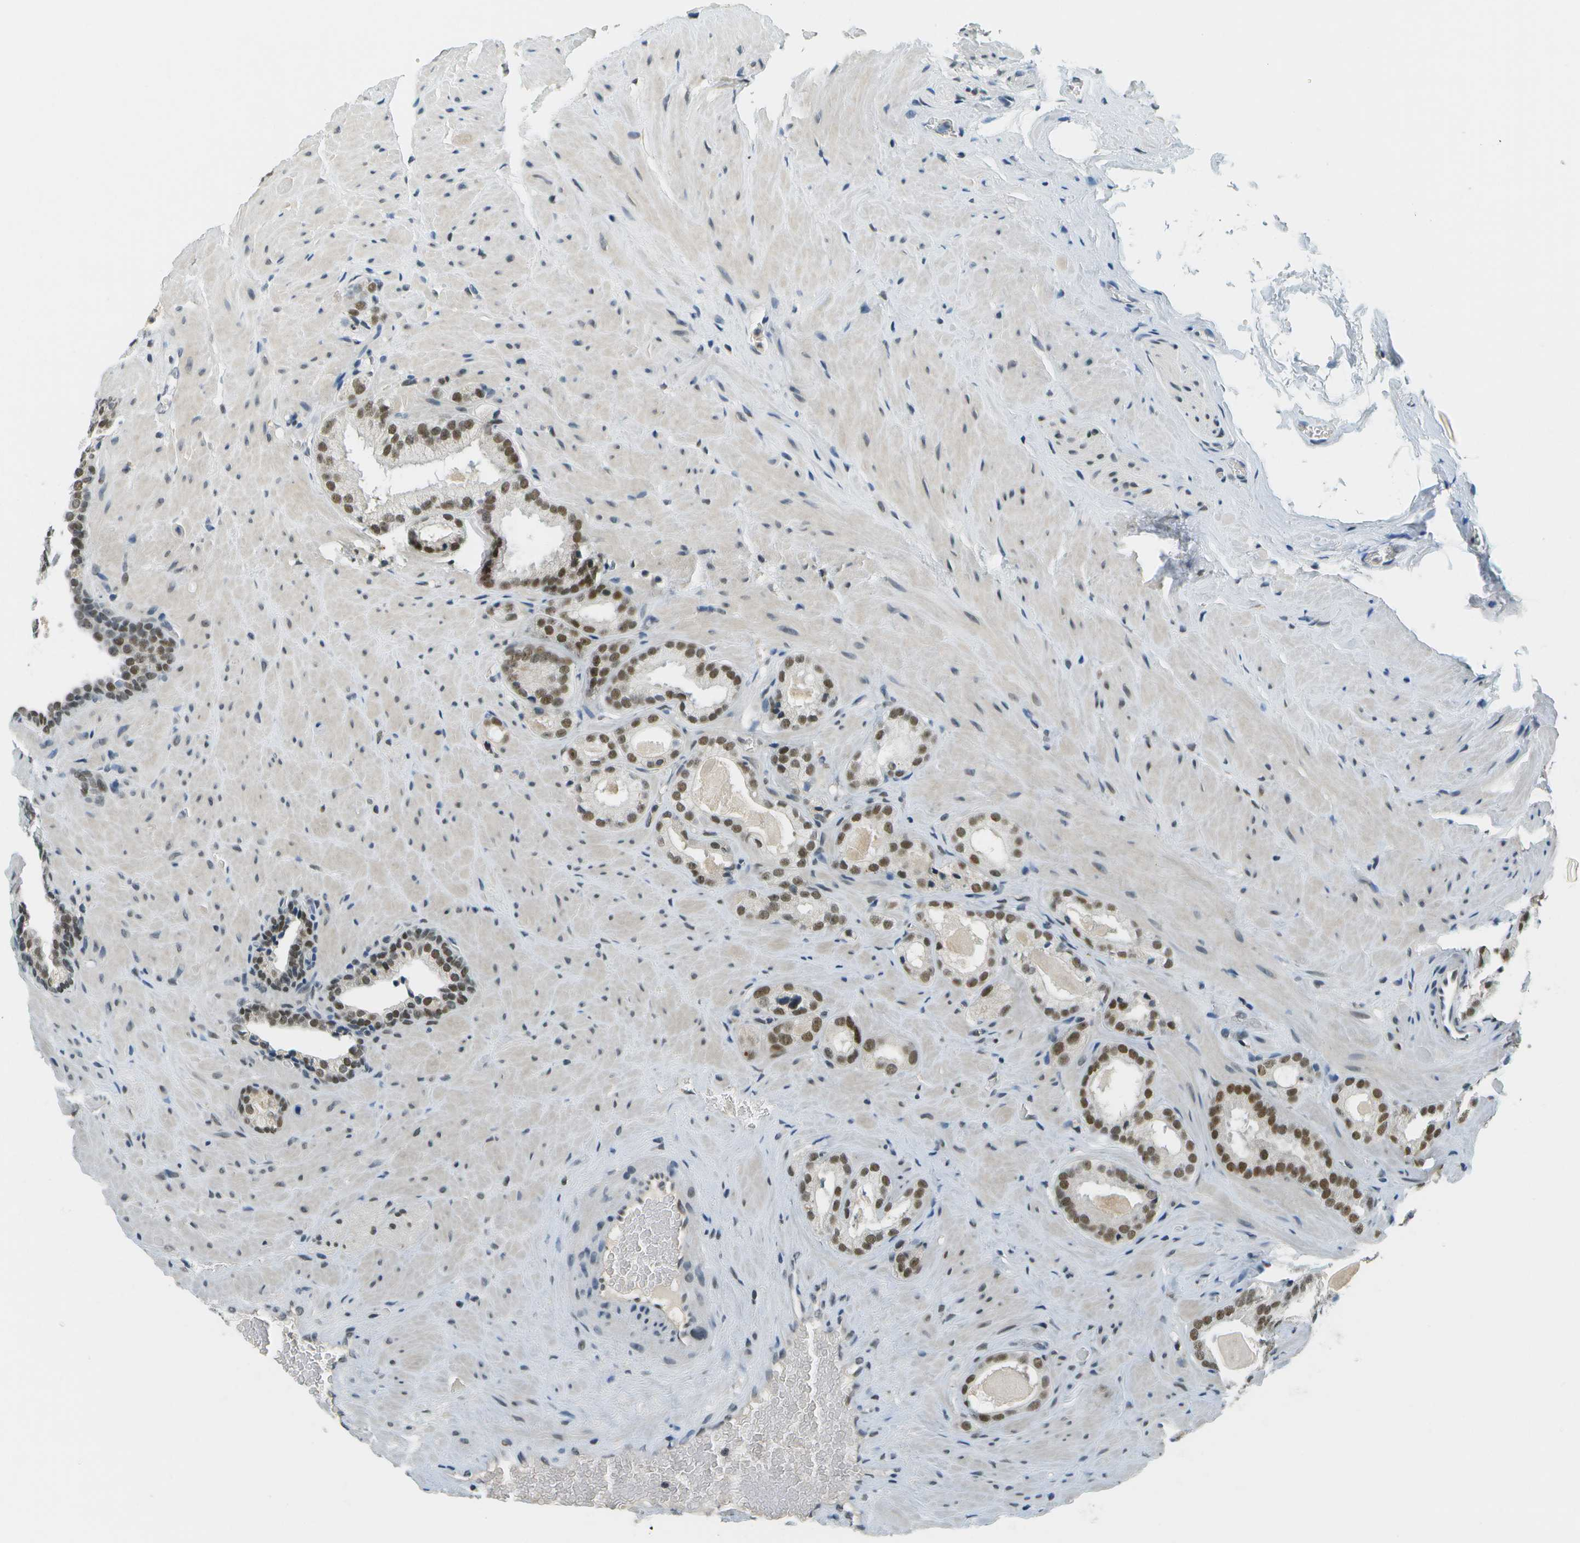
{"staining": {"intensity": "strong", "quantity": ">75%", "location": "nuclear"}, "tissue": "prostate cancer", "cell_type": "Tumor cells", "image_type": "cancer", "snomed": [{"axis": "morphology", "description": "Adenocarcinoma, High grade"}, {"axis": "topography", "description": "Prostate"}], "caption": "Protein staining demonstrates strong nuclear staining in approximately >75% of tumor cells in prostate cancer. The protein is shown in brown color, while the nuclei are stained blue.", "gene": "CBX5", "patient": {"sex": "male", "age": 64}}